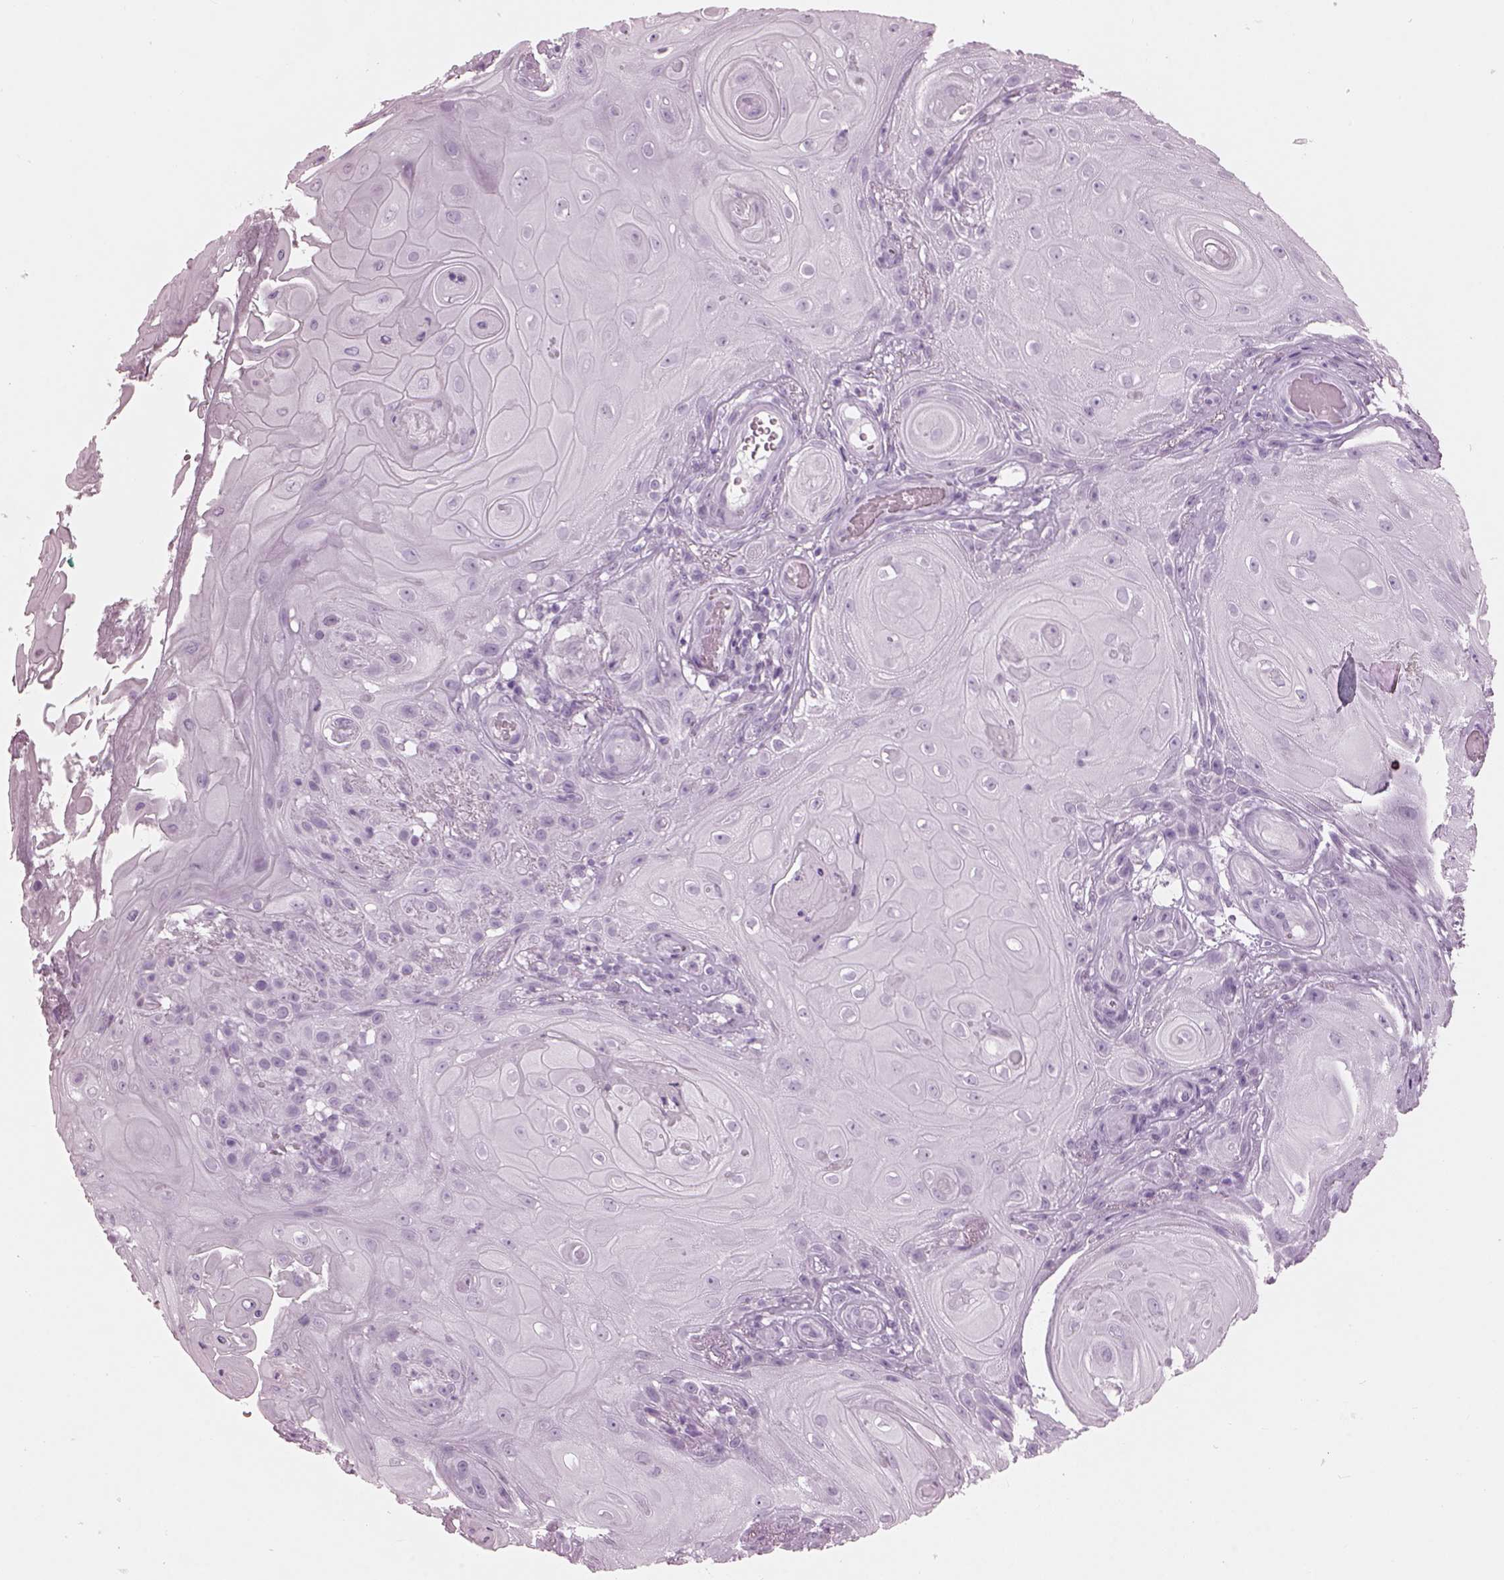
{"staining": {"intensity": "negative", "quantity": "none", "location": "none"}, "tissue": "skin cancer", "cell_type": "Tumor cells", "image_type": "cancer", "snomed": [{"axis": "morphology", "description": "Squamous cell carcinoma, NOS"}, {"axis": "topography", "description": "Skin"}], "caption": "The IHC image has no significant staining in tumor cells of skin cancer tissue.", "gene": "HYDIN", "patient": {"sex": "male", "age": 62}}